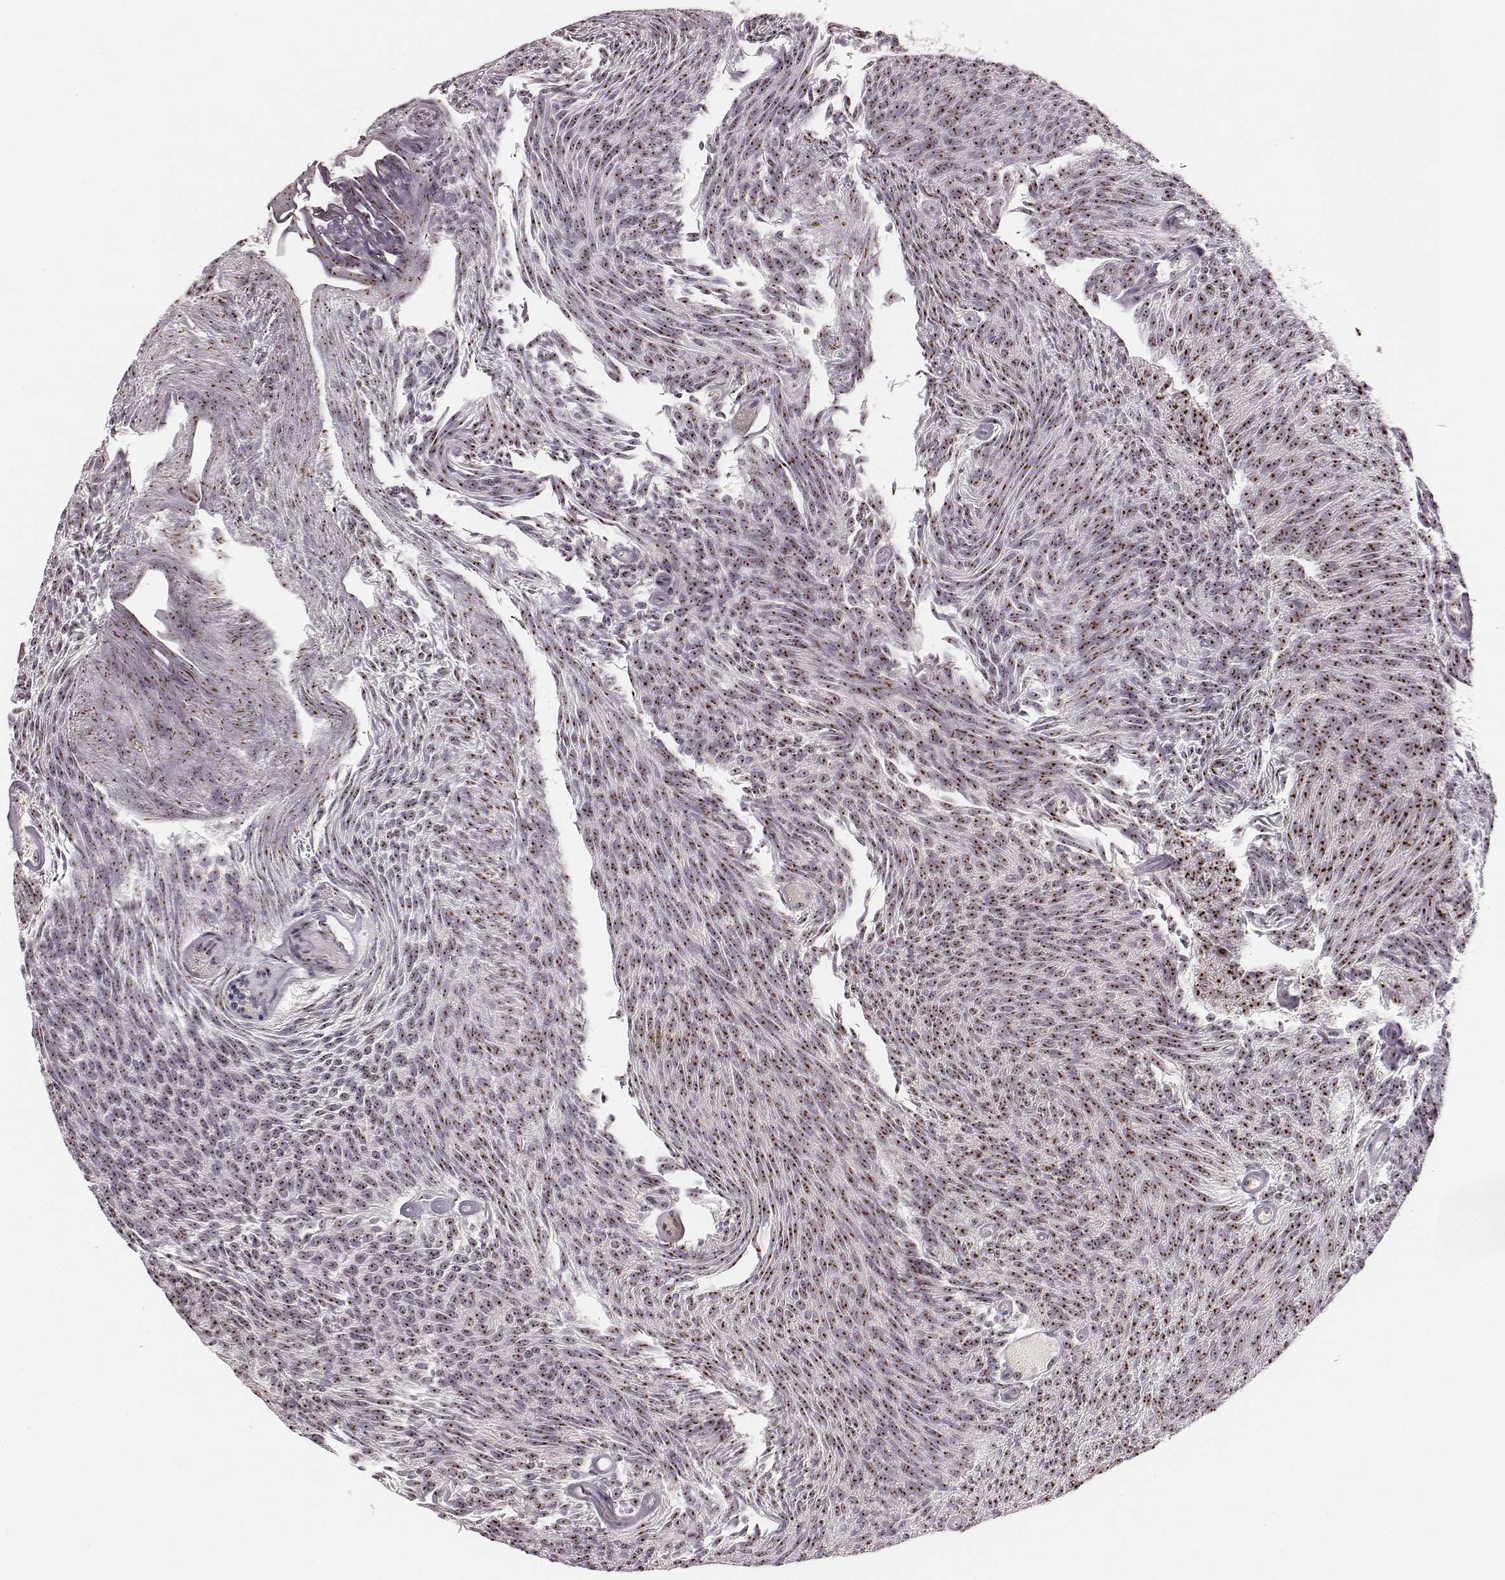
{"staining": {"intensity": "moderate", "quantity": ">75%", "location": "nuclear"}, "tissue": "urothelial cancer", "cell_type": "Tumor cells", "image_type": "cancer", "snomed": [{"axis": "morphology", "description": "Urothelial carcinoma, Low grade"}, {"axis": "topography", "description": "Urinary bladder"}], "caption": "There is medium levels of moderate nuclear expression in tumor cells of urothelial carcinoma (low-grade), as demonstrated by immunohistochemical staining (brown color).", "gene": "NOP56", "patient": {"sex": "male", "age": 77}}